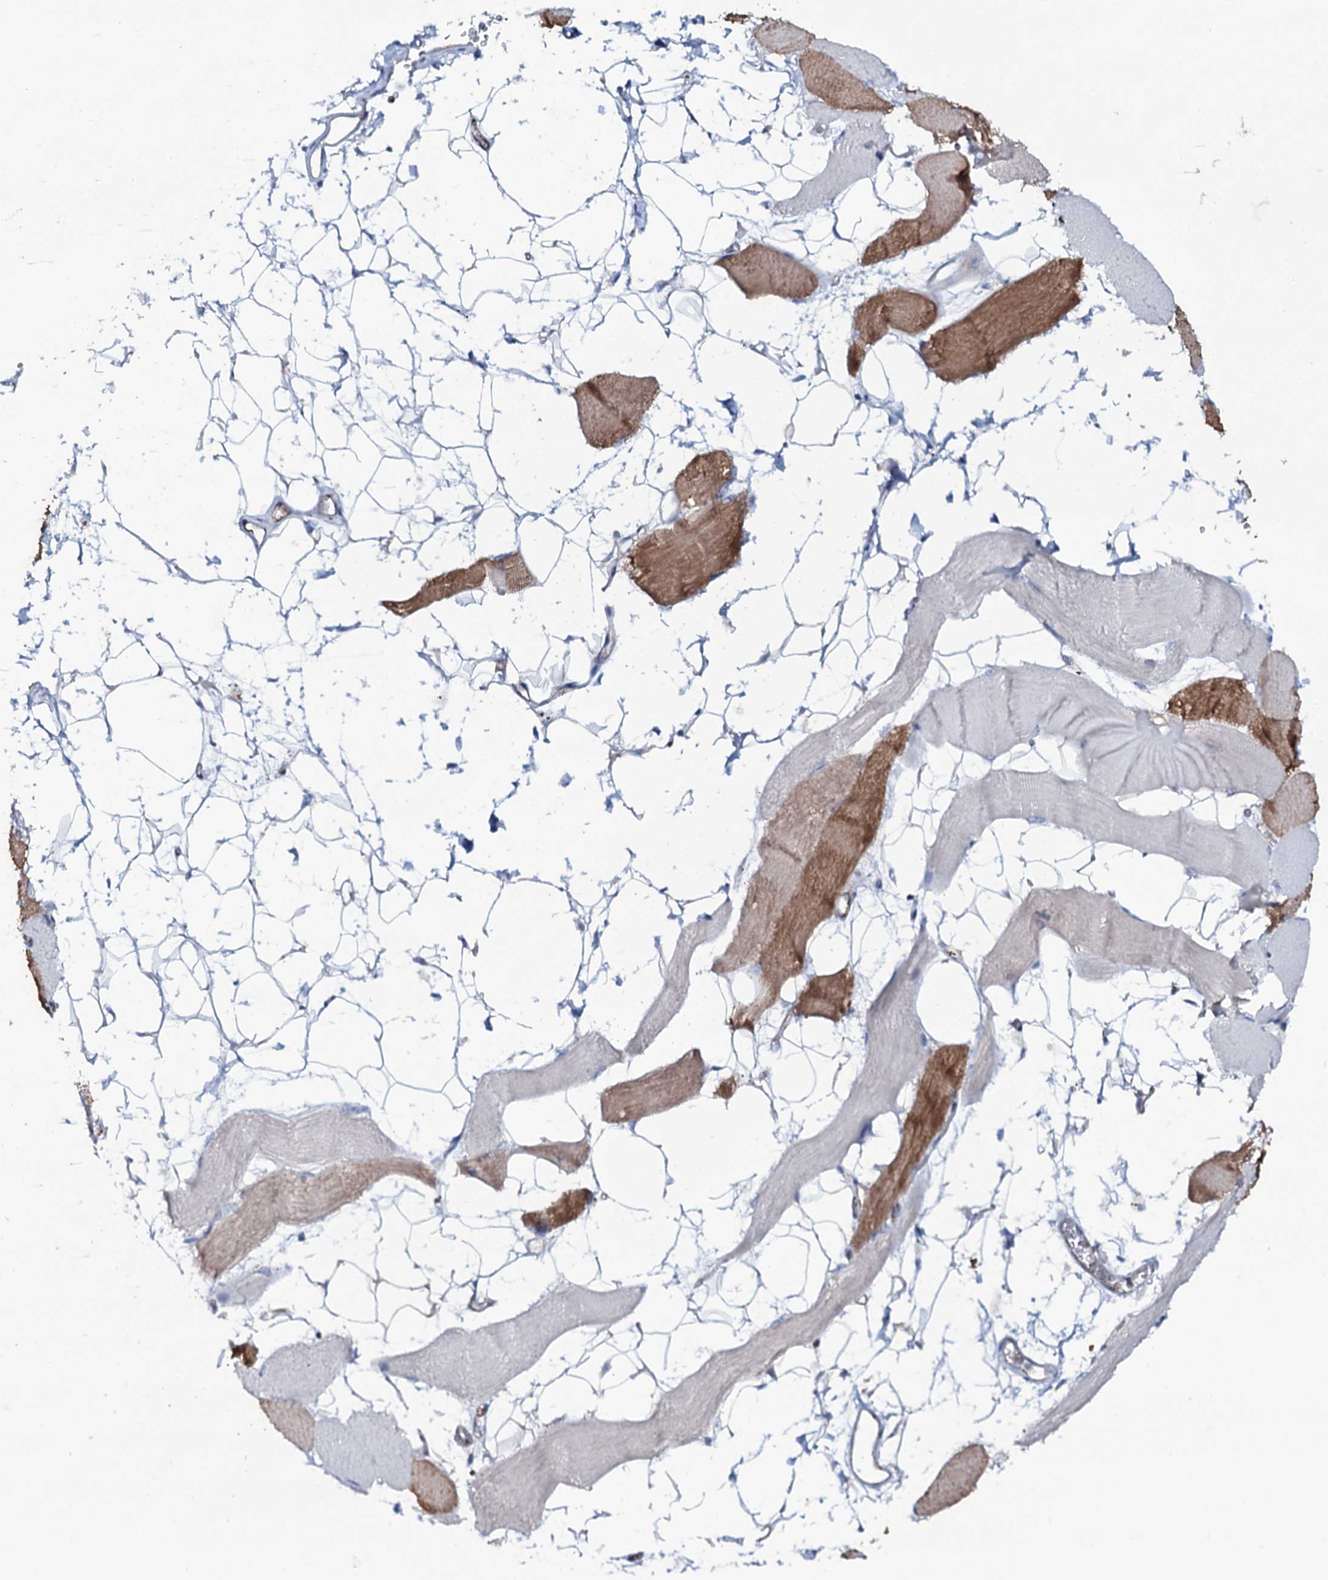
{"staining": {"intensity": "moderate", "quantity": "<25%", "location": "cytoplasmic/membranous"}, "tissue": "skeletal muscle", "cell_type": "Myocytes", "image_type": "normal", "snomed": [{"axis": "morphology", "description": "Normal tissue, NOS"}, {"axis": "topography", "description": "Skeletal muscle"}, {"axis": "topography", "description": "Parathyroid gland"}], "caption": "Skeletal muscle stained with immunohistochemistry (IHC) exhibits moderate cytoplasmic/membranous staining in approximately <25% of myocytes. The protein is stained brown, and the nuclei are stained in blue (DAB IHC with brightfield microscopy, high magnification).", "gene": "OSBPL2", "patient": {"sex": "female", "age": 37}}